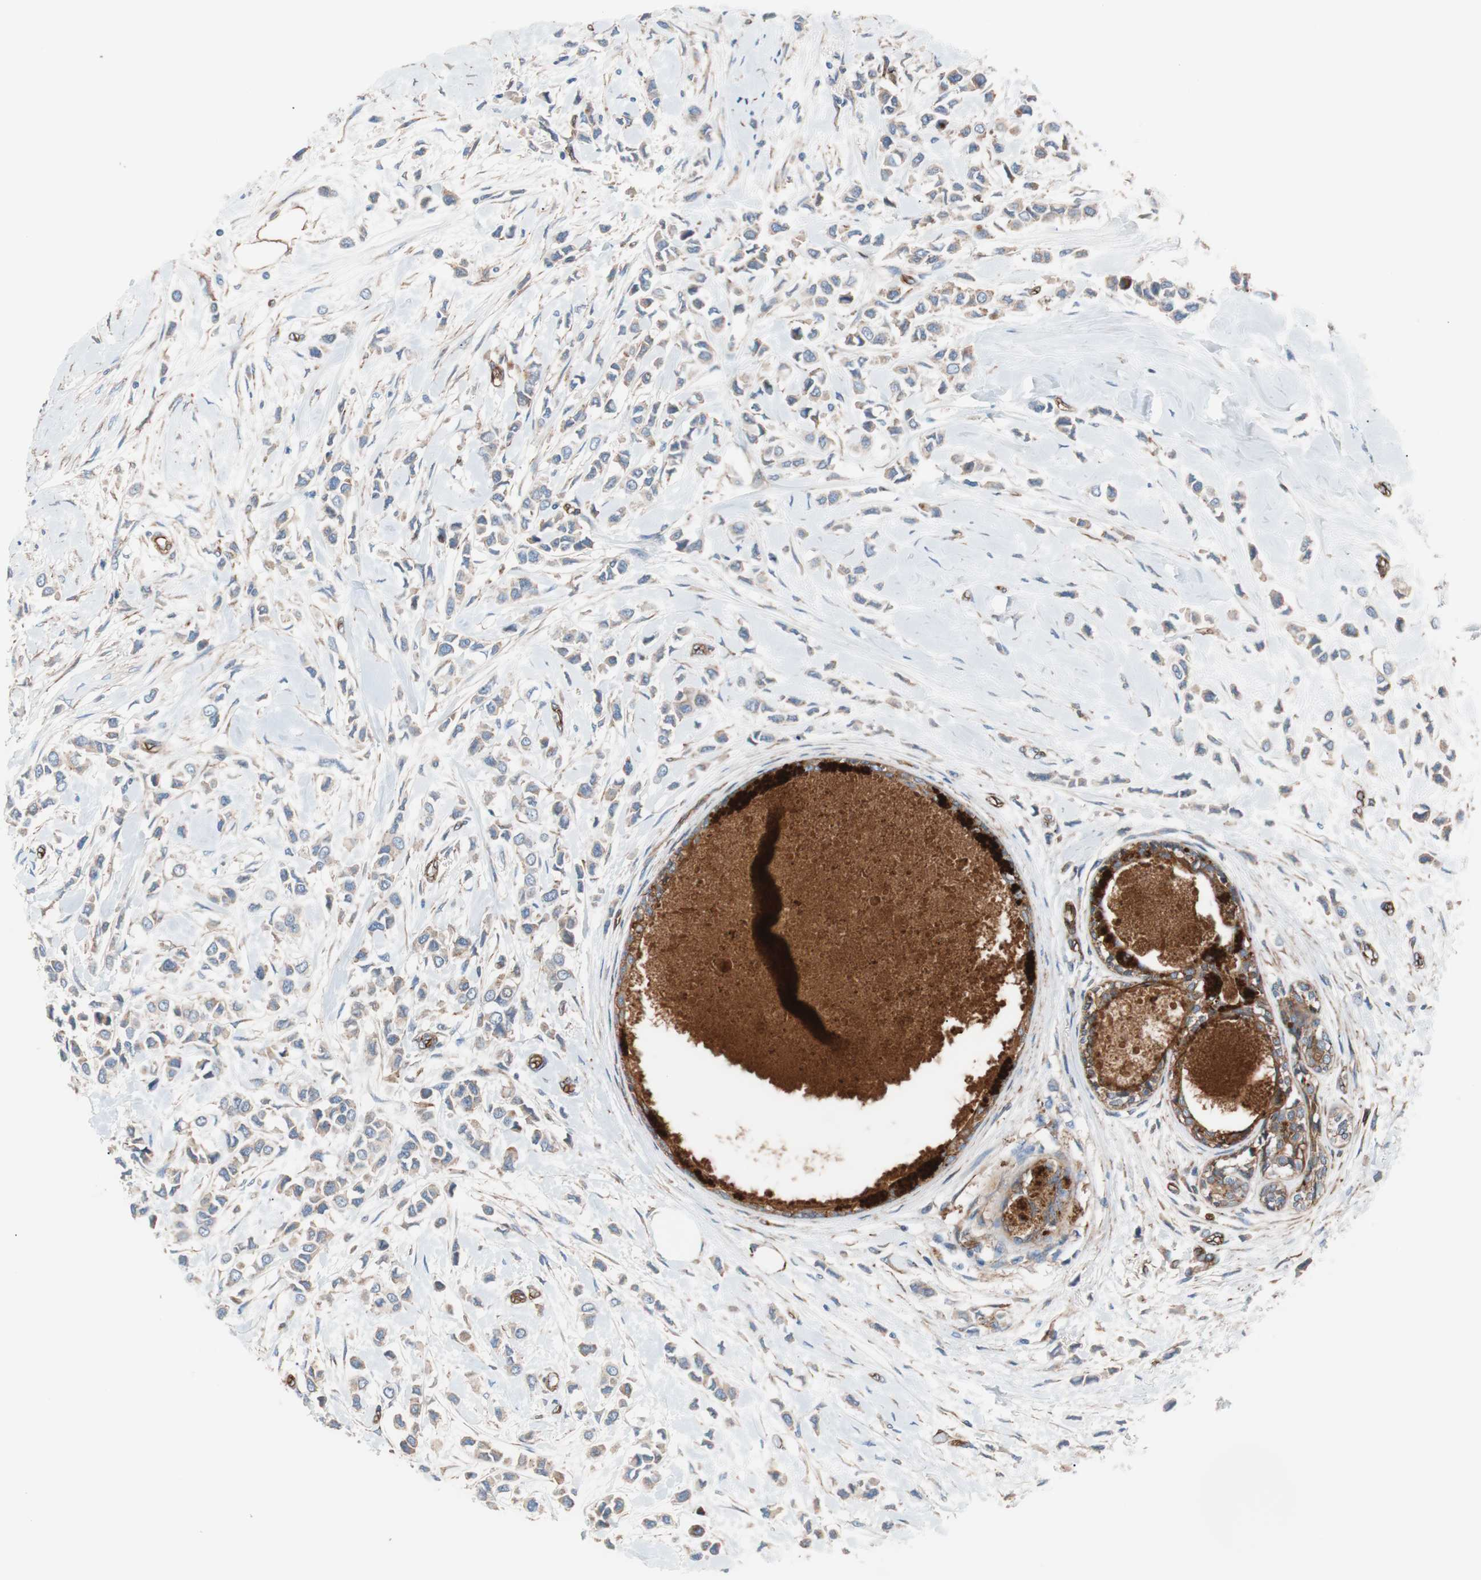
{"staining": {"intensity": "weak", "quantity": ">75%", "location": "cytoplasmic/membranous"}, "tissue": "breast cancer", "cell_type": "Tumor cells", "image_type": "cancer", "snomed": [{"axis": "morphology", "description": "Lobular carcinoma"}, {"axis": "topography", "description": "Breast"}], "caption": "DAB immunohistochemical staining of breast cancer (lobular carcinoma) reveals weak cytoplasmic/membranous protein positivity in approximately >75% of tumor cells.", "gene": "SPINT1", "patient": {"sex": "female", "age": 51}}